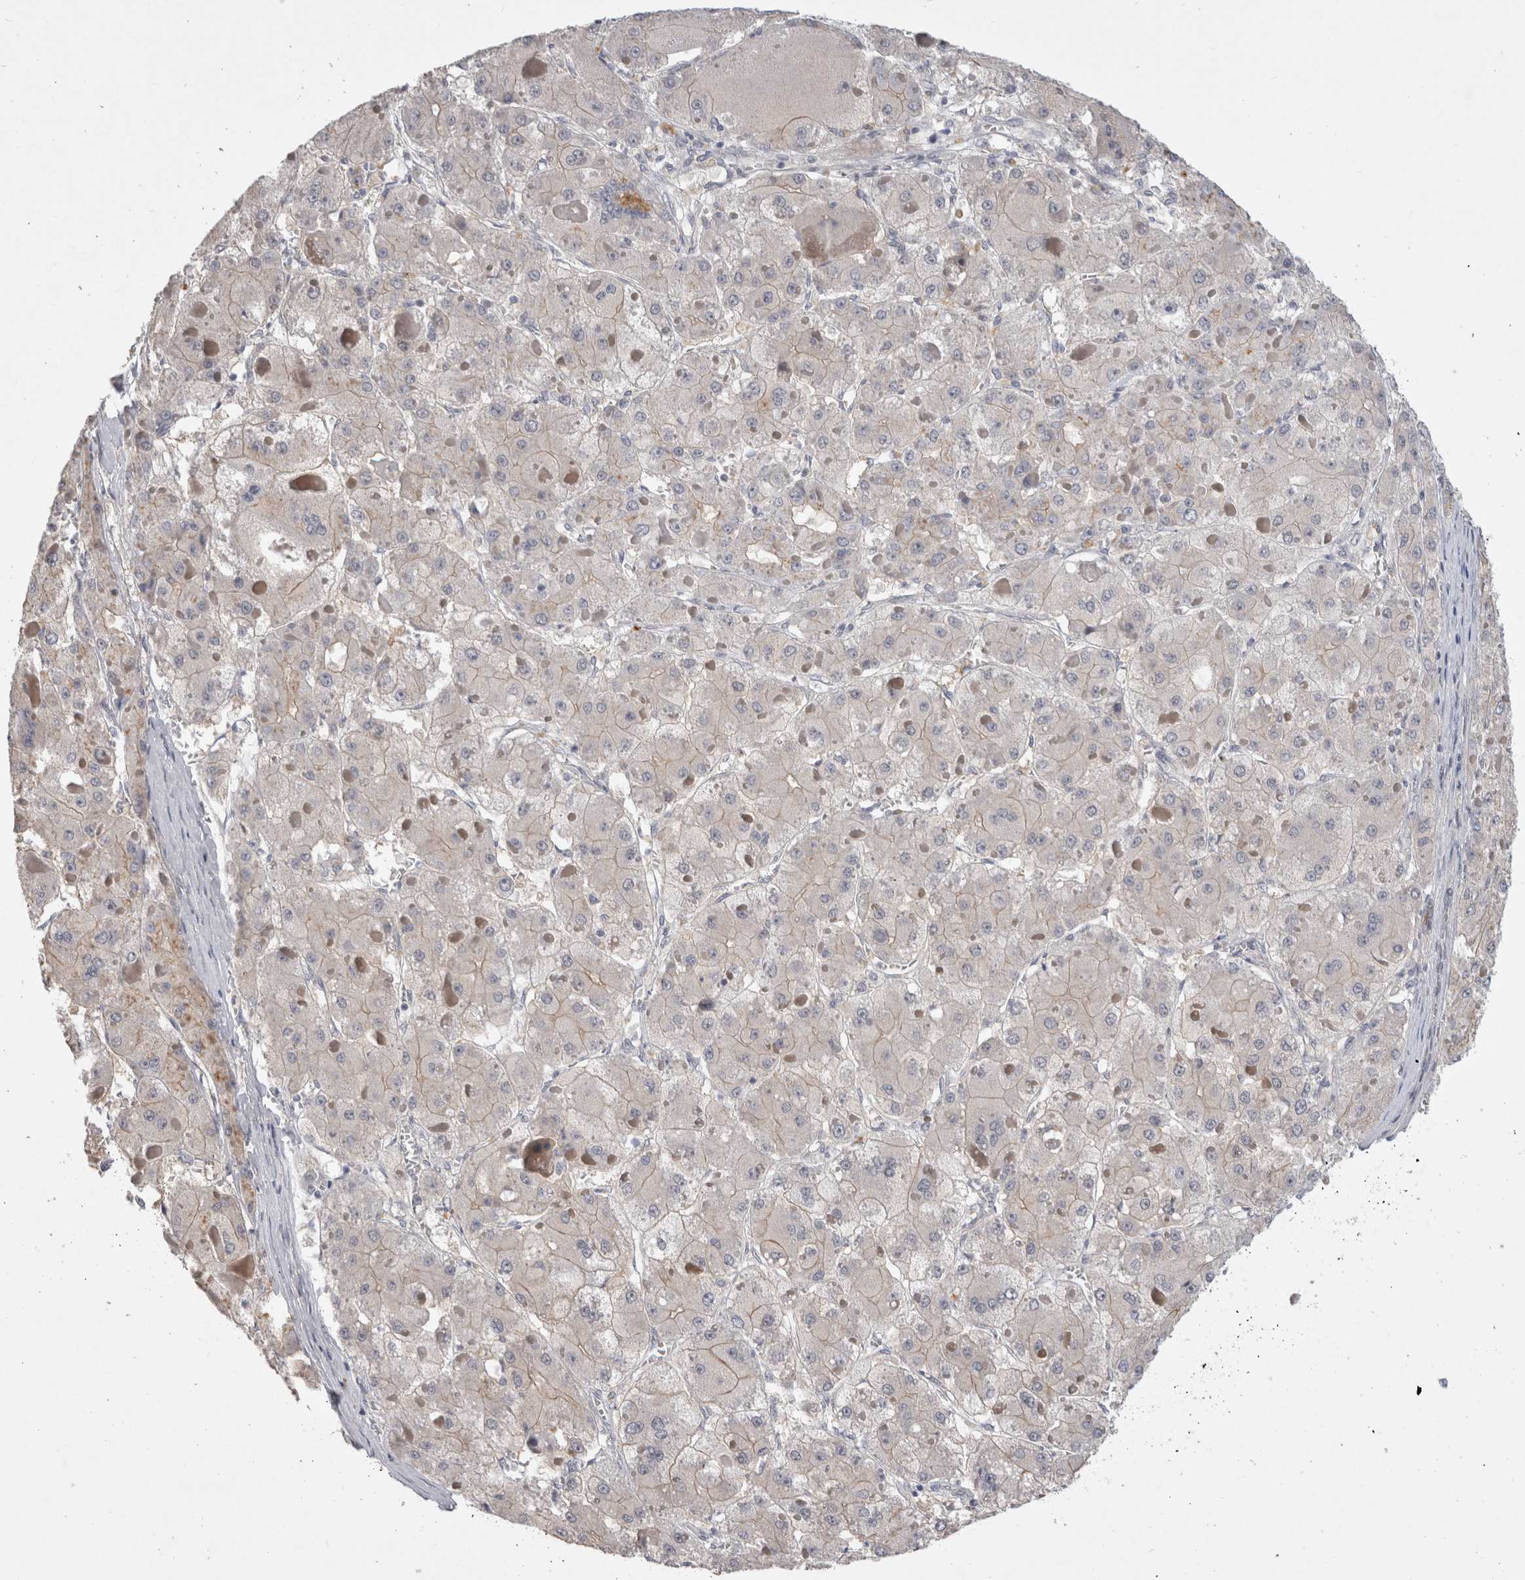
{"staining": {"intensity": "negative", "quantity": "none", "location": "none"}, "tissue": "liver cancer", "cell_type": "Tumor cells", "image_type": "cancer", "snomed": [{"axis": "morphology", "description": "Carcinoma, Hepatocellular, NOS"}, {"axis": "topography", "description": "Liver"}], "caption": "Micrograph shows no protein staining in tumor cells of liver cancer (hepatocellular carcinoma) tissue.", "gene": "CERS3", "patient": {"sex": "female", "age": 73}}